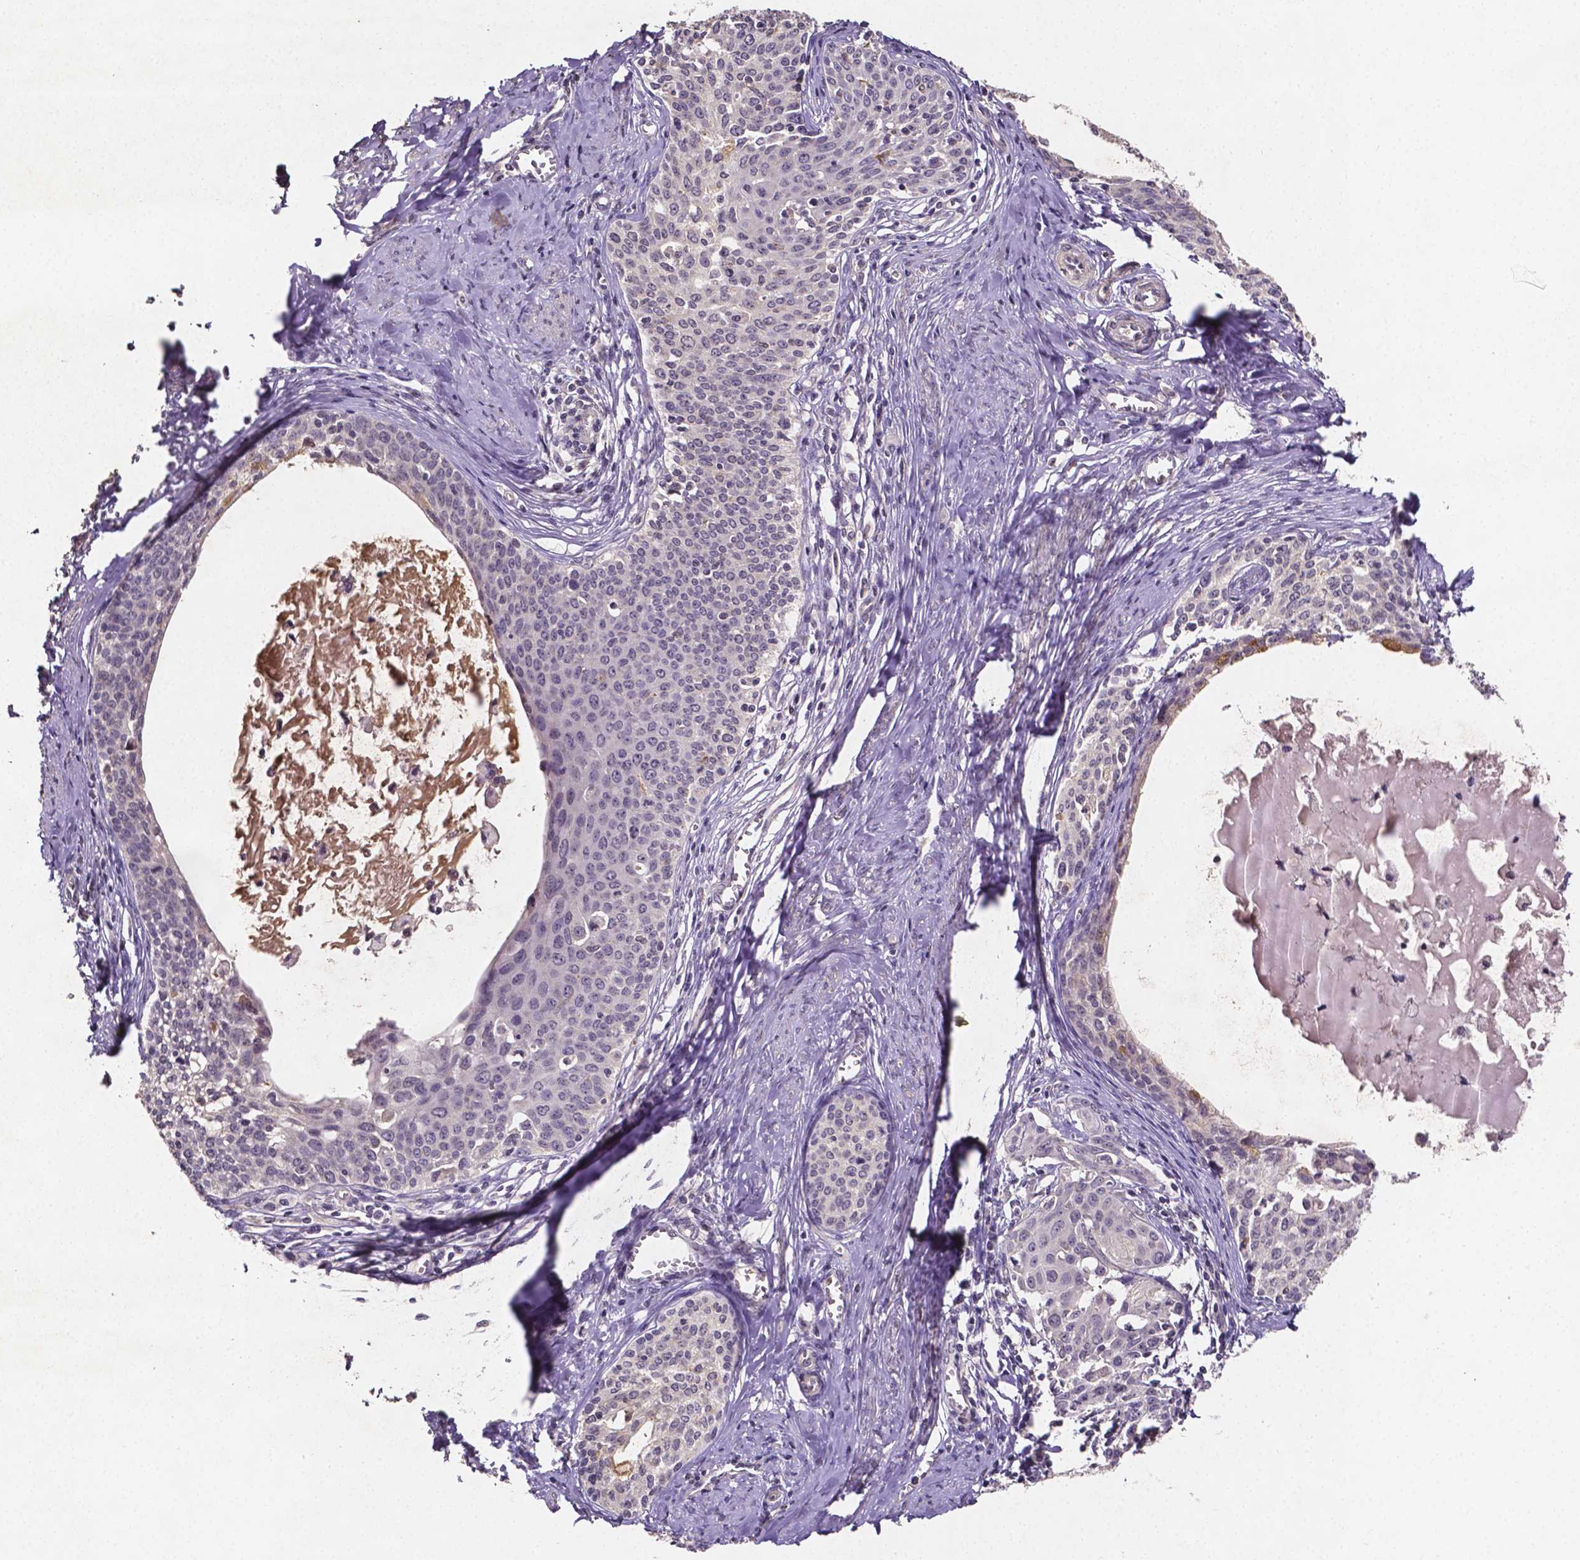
{"staining": {"intensity": "negative", "quantity": "none", "location": "none"}, "tissue": "cervical cancer", "cell_type": "Tumor cells", "image_type": "cancer", "snomed": [{"axis": "morphology", "description": "Squamous cell carcinoma, NOS"}, {"axis": "morphology", "description": "Adenocarcinoma, NOS"}, {"axis": "topography", "description": "Cervix"}], "caption": "Cervical adenocarcinoma was stained to show a protein in brown. There is no significant positivity in tumor cells.", "gene": "NRGN", "patient": {"sex": "female", "age": 52}}